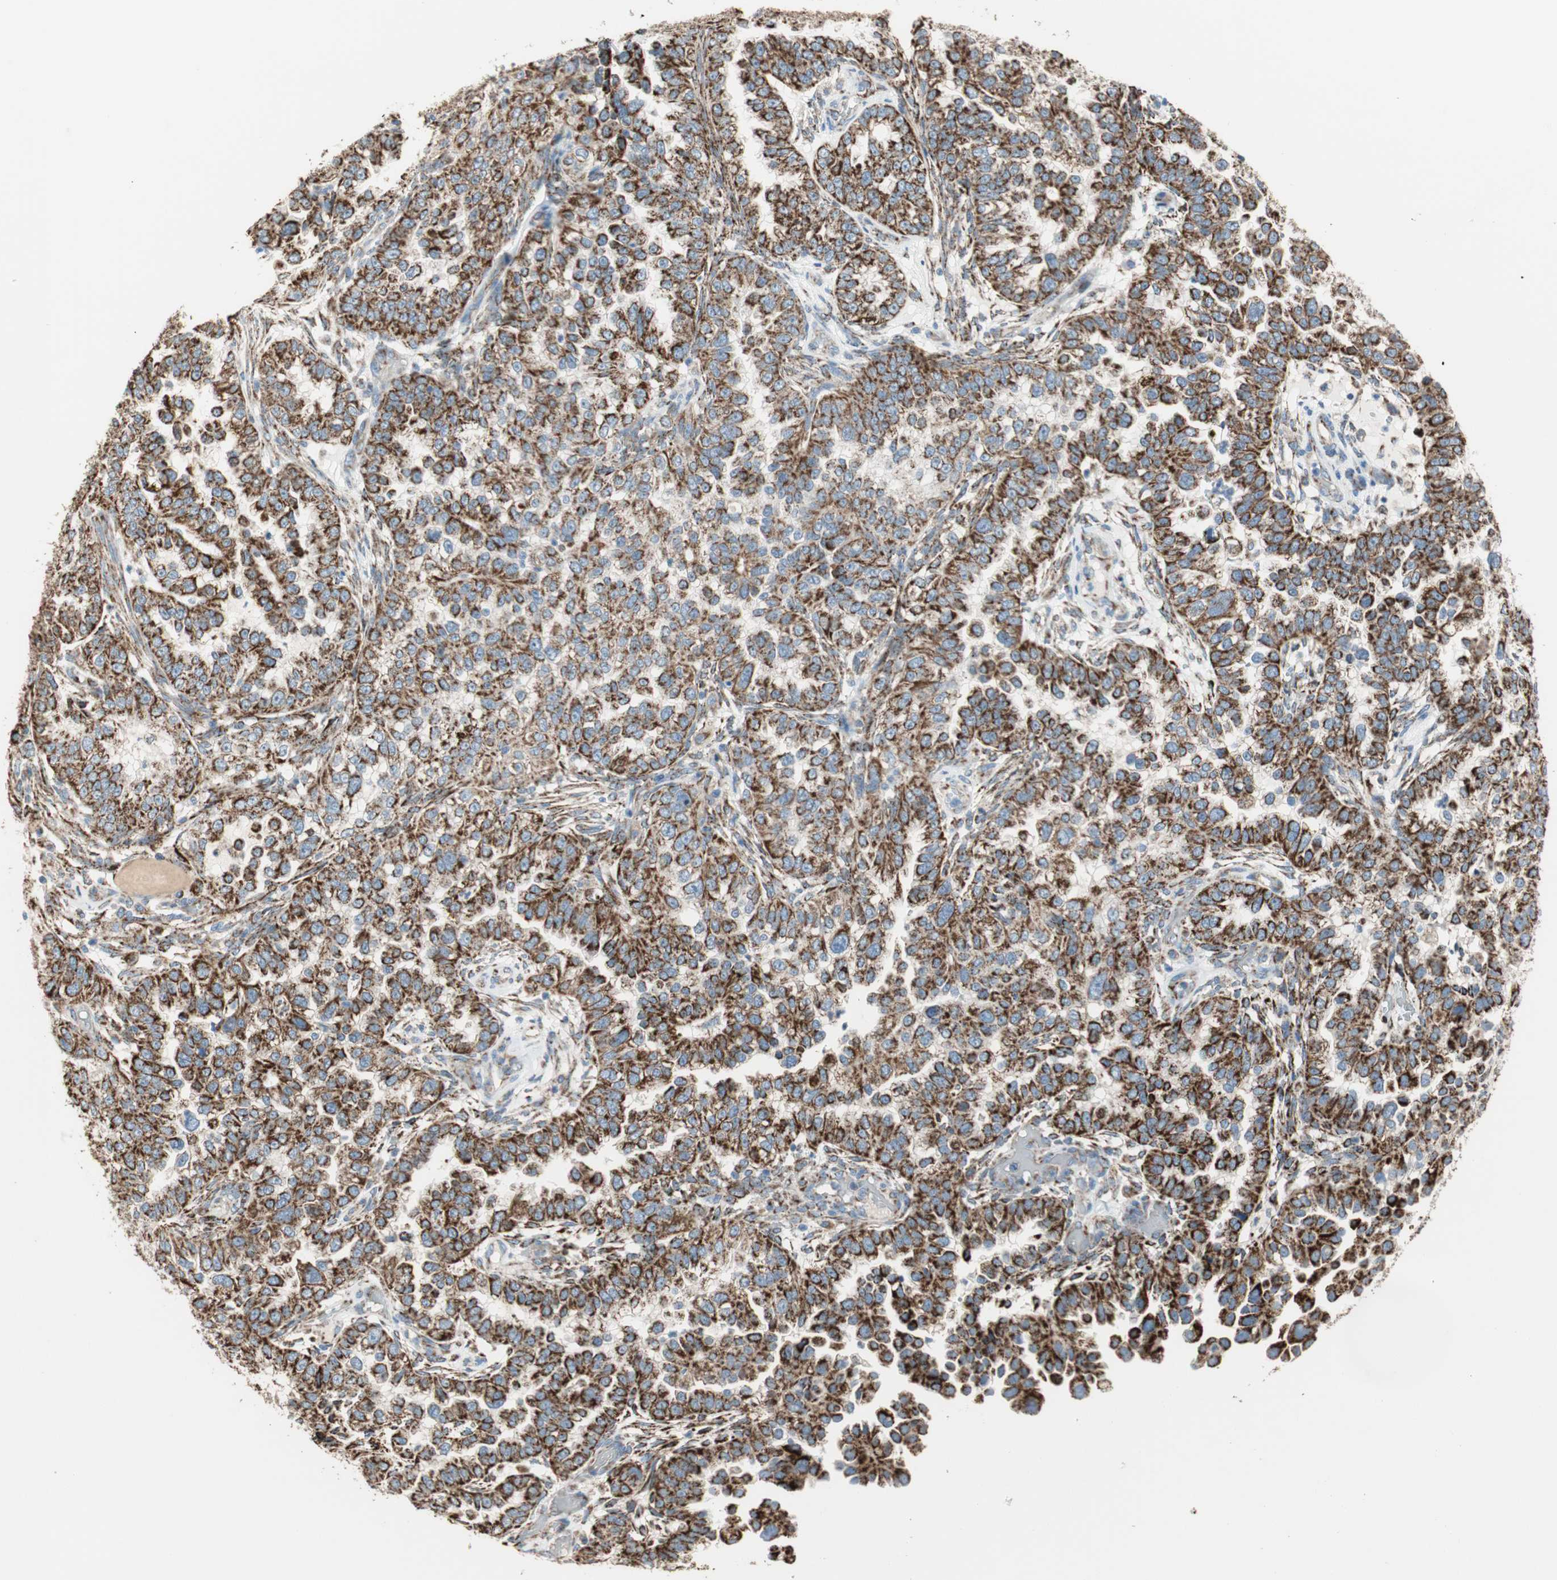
{"staining": {"intensity": "strong", "quantity": ">75%", "location": "cytoplasmic/membranous"}, "tissue": "endometrial cancer", "cell_type": "Tumor cells", "image_type": "cancer", "snomed": [{"axis": "morphology", "description": "Adenocarcinoma, NOS"}, {"axis": "topography", "description": "Endometrium"}], "caption": "A photomicrograph of human endometrial adenocarcinoma stained for a protein demonstrates strong cytoplasmic/membranous brown staining in tumor cells.", "gene": "TST", "patient": {"sex": "female", "age": 85}}